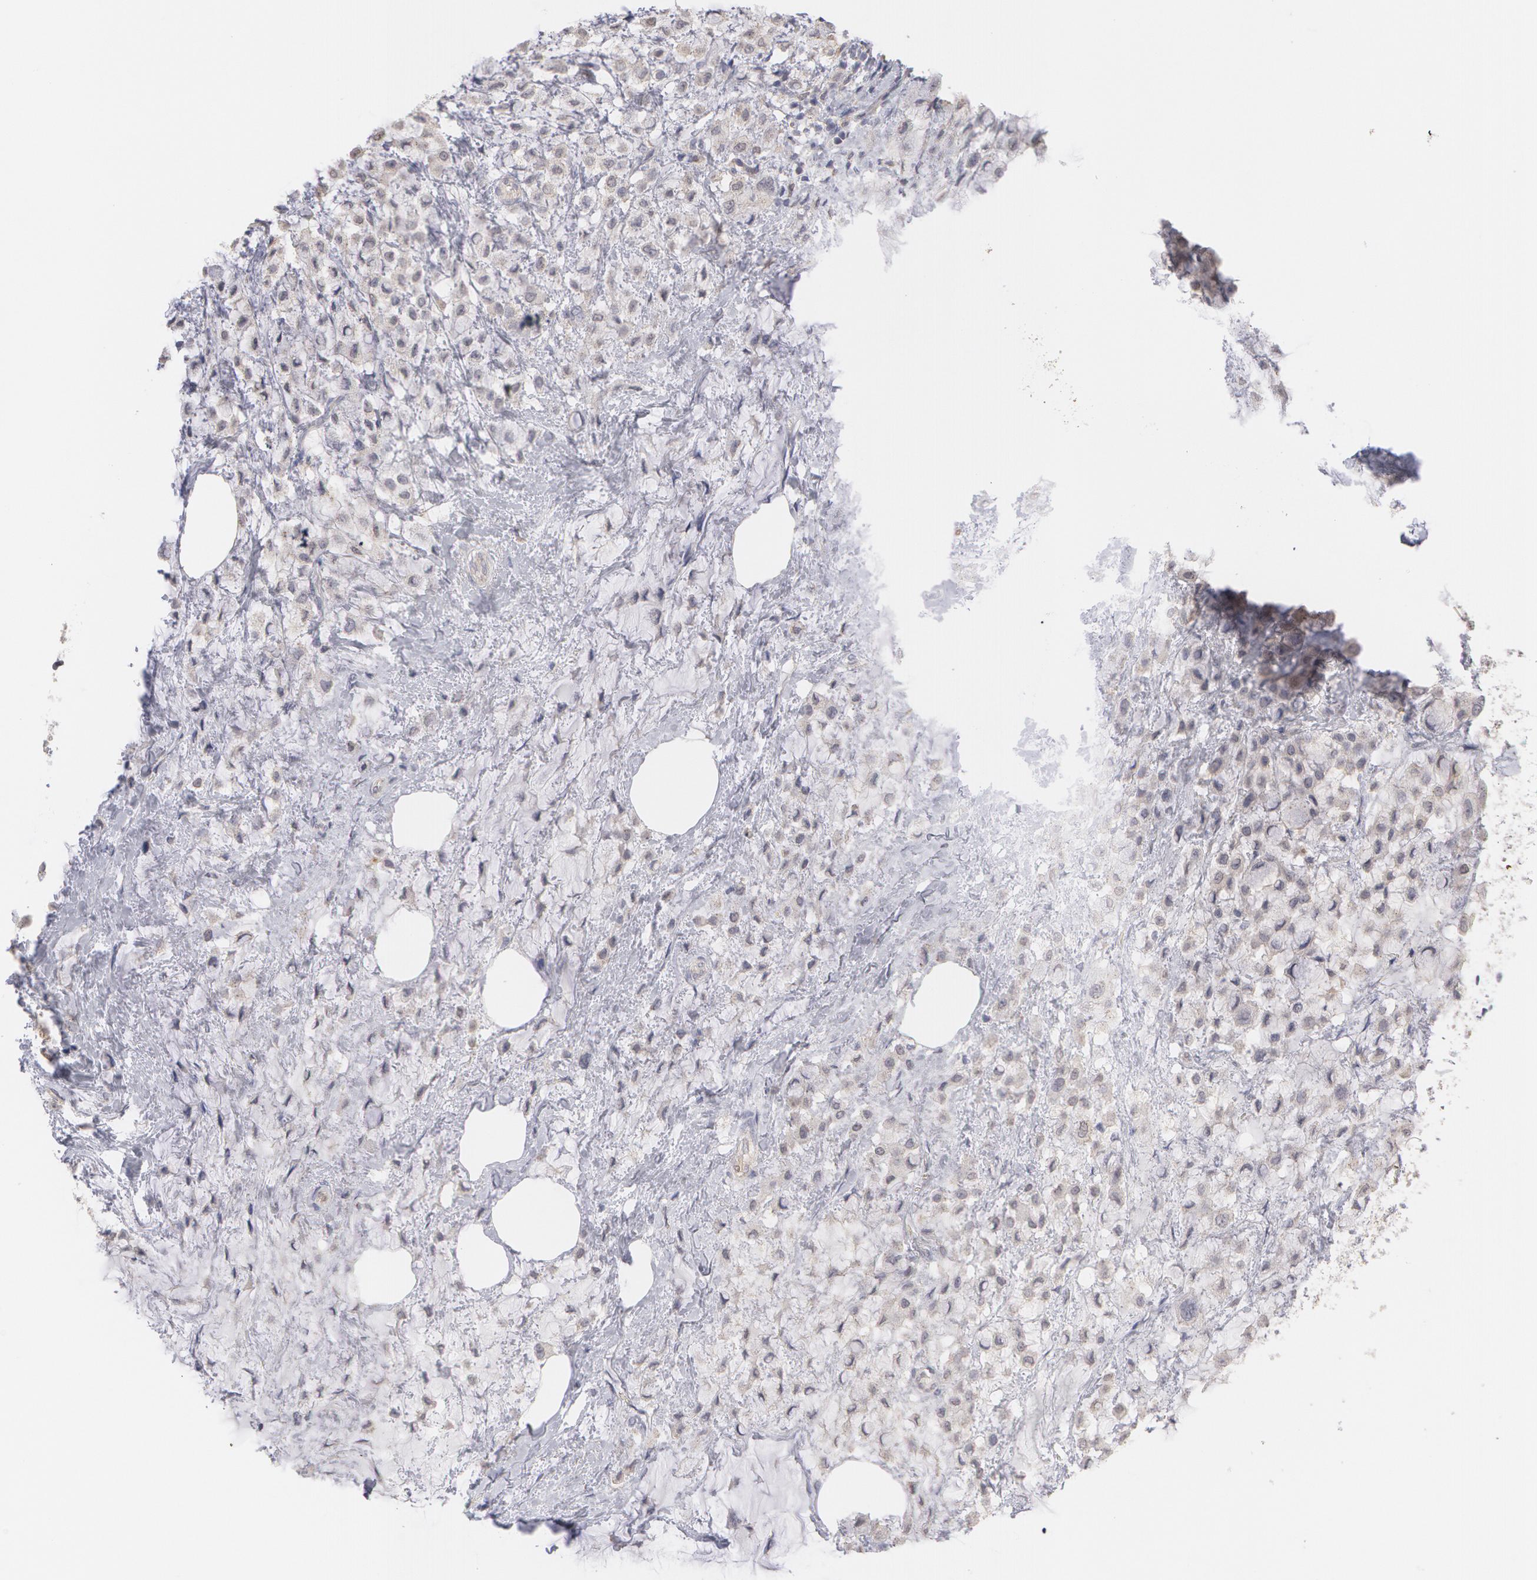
{"staining": {"intensity": "weak", "quantity": ">75%", "location": "cytoplasmic/membranous"}, "tissue": "breast cancer", "cell_type": "Tumor cells", "image_type": "cancer", "snomed": [{"axis": "morphology", "description": "Lobular carcinoma"}, {"axis": "topography", "description": "Breast"}], "caption": "Human breast cancer (lobular carcinoma) stained with a protein marker shows weak staining in tumor cells.", "gene": "CAT", "patient": {"sex": "female", "age": 85}}